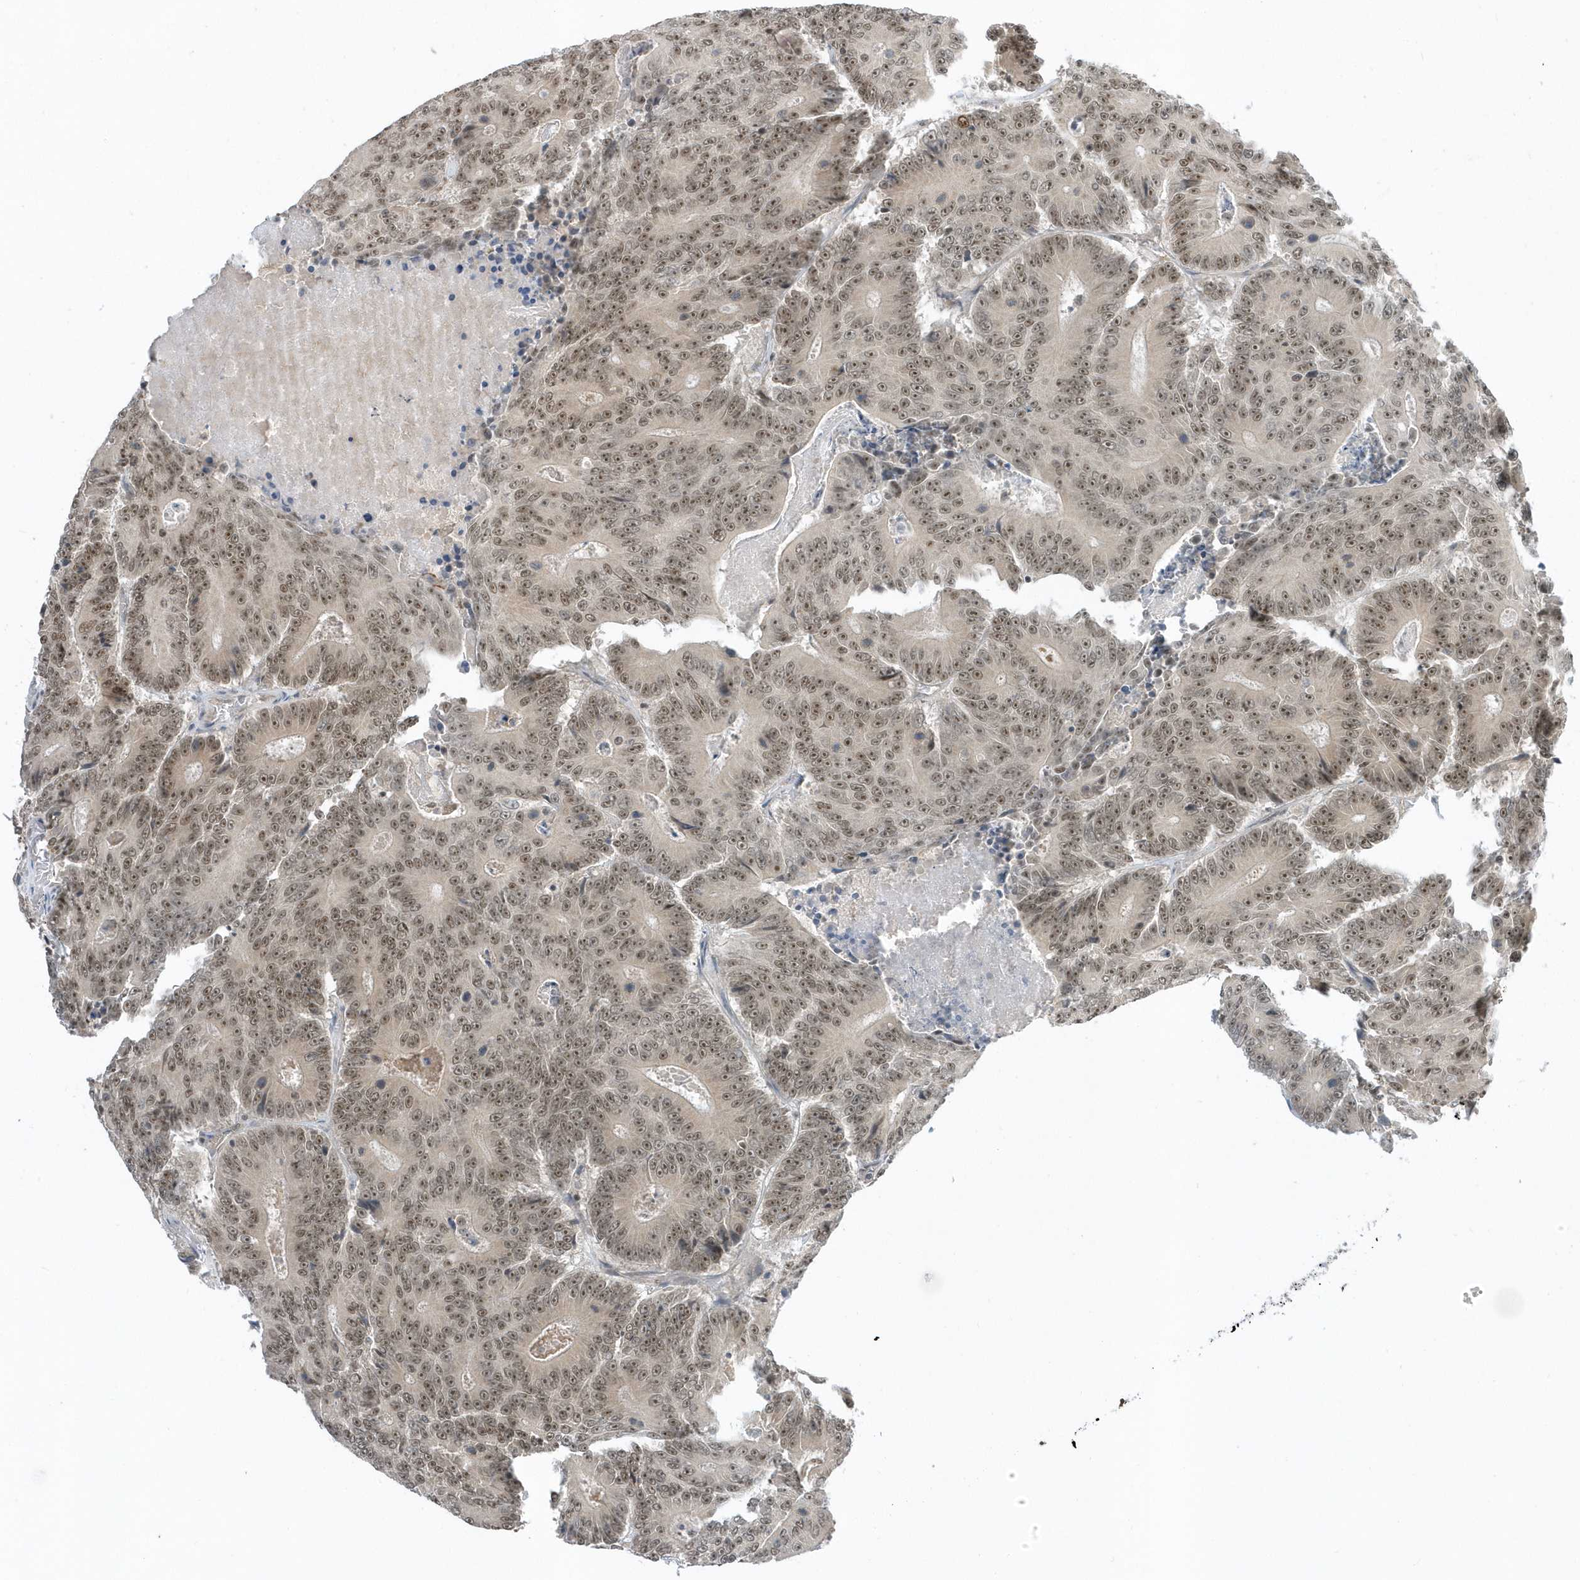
{"staining": {"intensity": "moderate", "quantity": ">75%", "location": "nuclear"}, "tissue": "colorectal cancer", "cell_type": "Tumor cells", "image_type": "cancer", "snomed": [{"axis": "morphology", "description": "Adenocarcinoma, NOS"}, {"axis": "topography", "description": "Colon"}], "caption": "Moderate nuclear expression is seen in about >75% of tumor cells in adenocarcinoma (colorectal).", "gene": "ZNF740", "patient": {"sex": "male", "age": 83}}